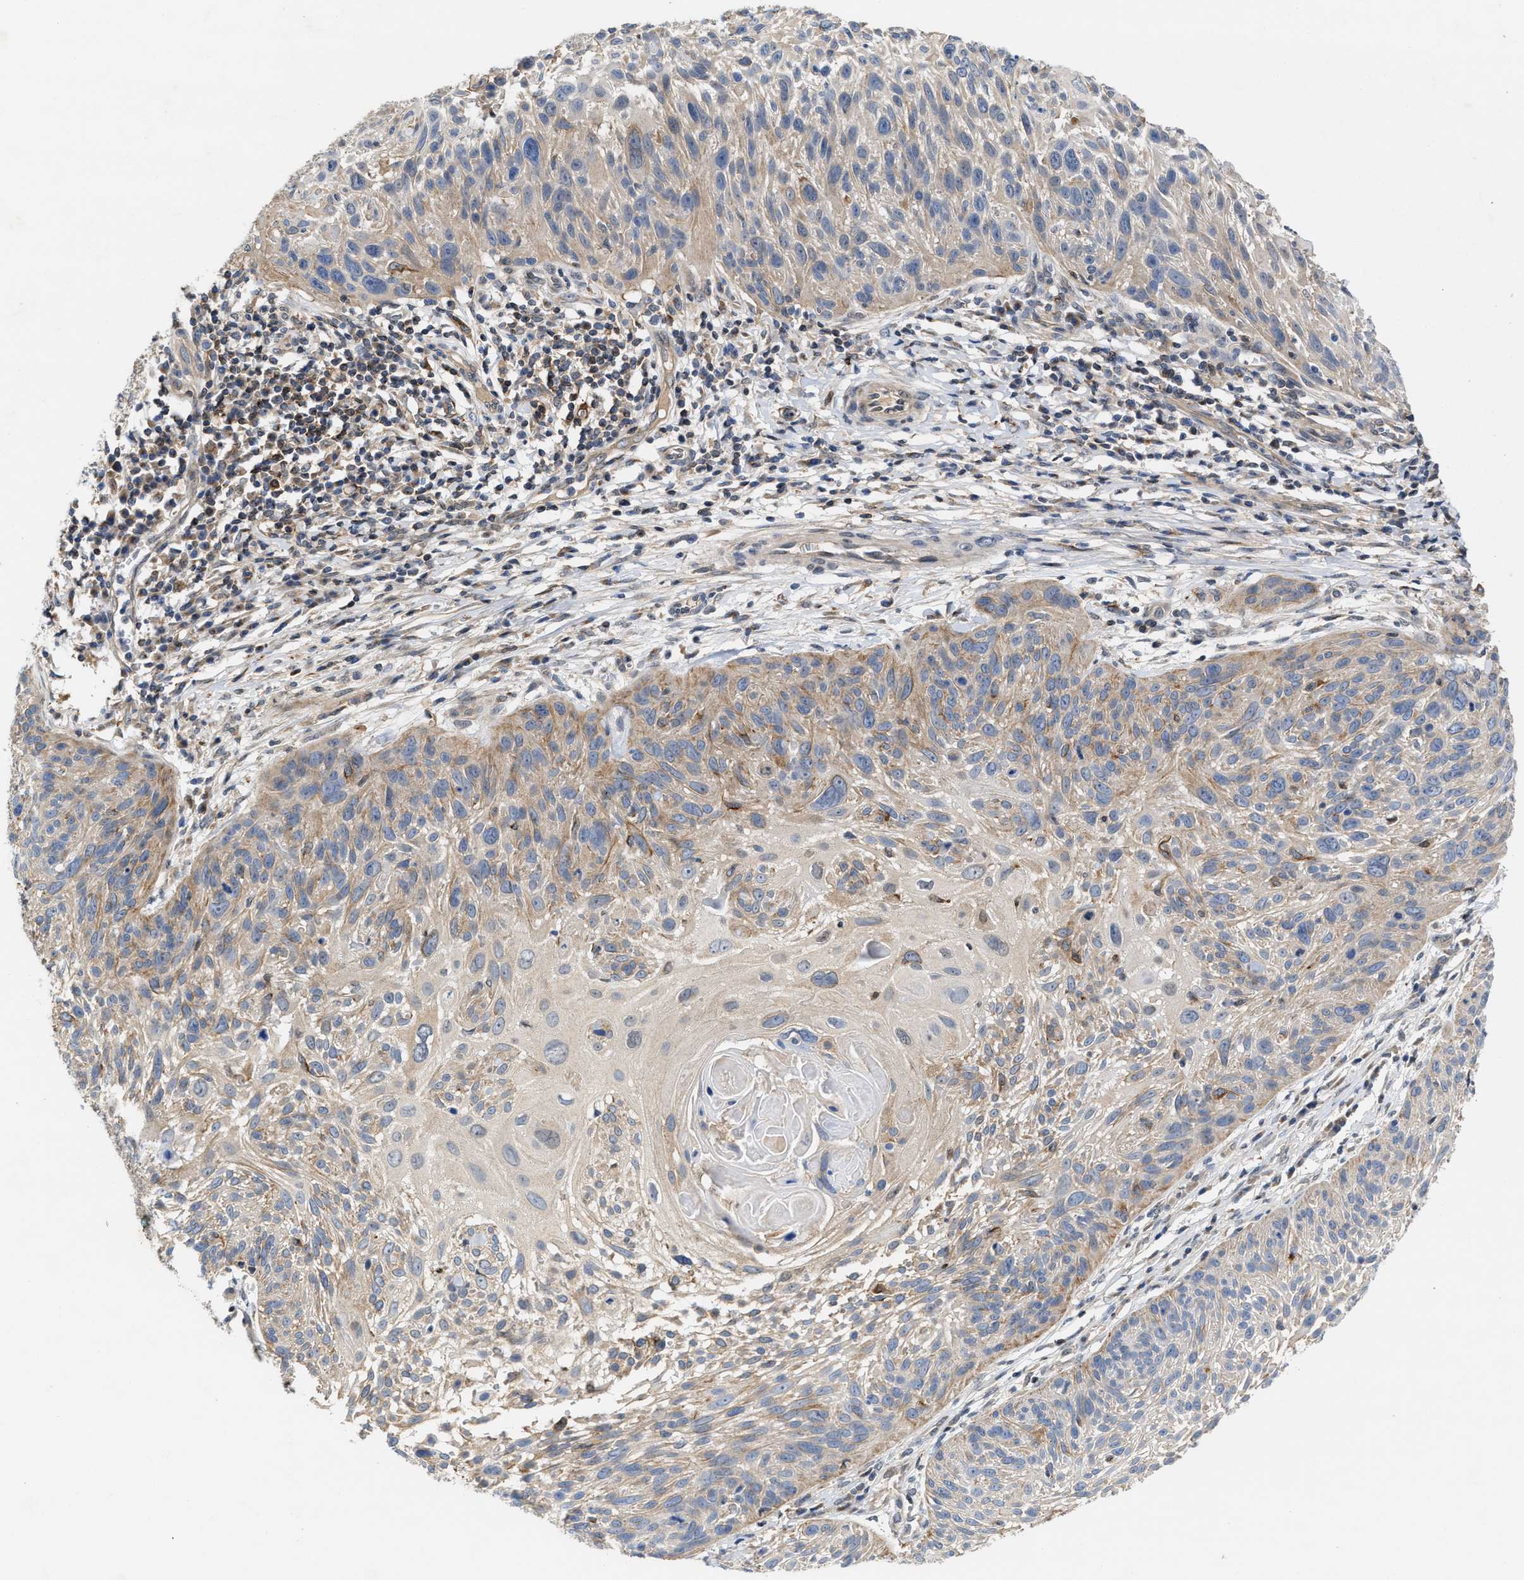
{"staining": {"intensity": "weak", "quantity": "25%-75%", "location": "cytoplasmic/membranous"}, "tissue": "cervical cancer", "cell_type": "Tumor cells", "image_type": "cancer", "snomed": [{"axis": "morphology", "description": "Squamous cell carcinoma, NOS"}, {"axis": "topography", "description": "Cervix"}], "caption": "Protein staining of cervical cancer (squamous cell carcinoma) tissue demonstrates weak cytoplasmic/membranous positivity in approximately 25%-75% of tumor cells. The staining was performed using DAB (3,3'-diaminobenzidine), with brown indicating positive protein expression. Nuclei are stained blue with hematoxylin.", "gene": "BBLN", "patient": {"sex": "female", "age": 51}}